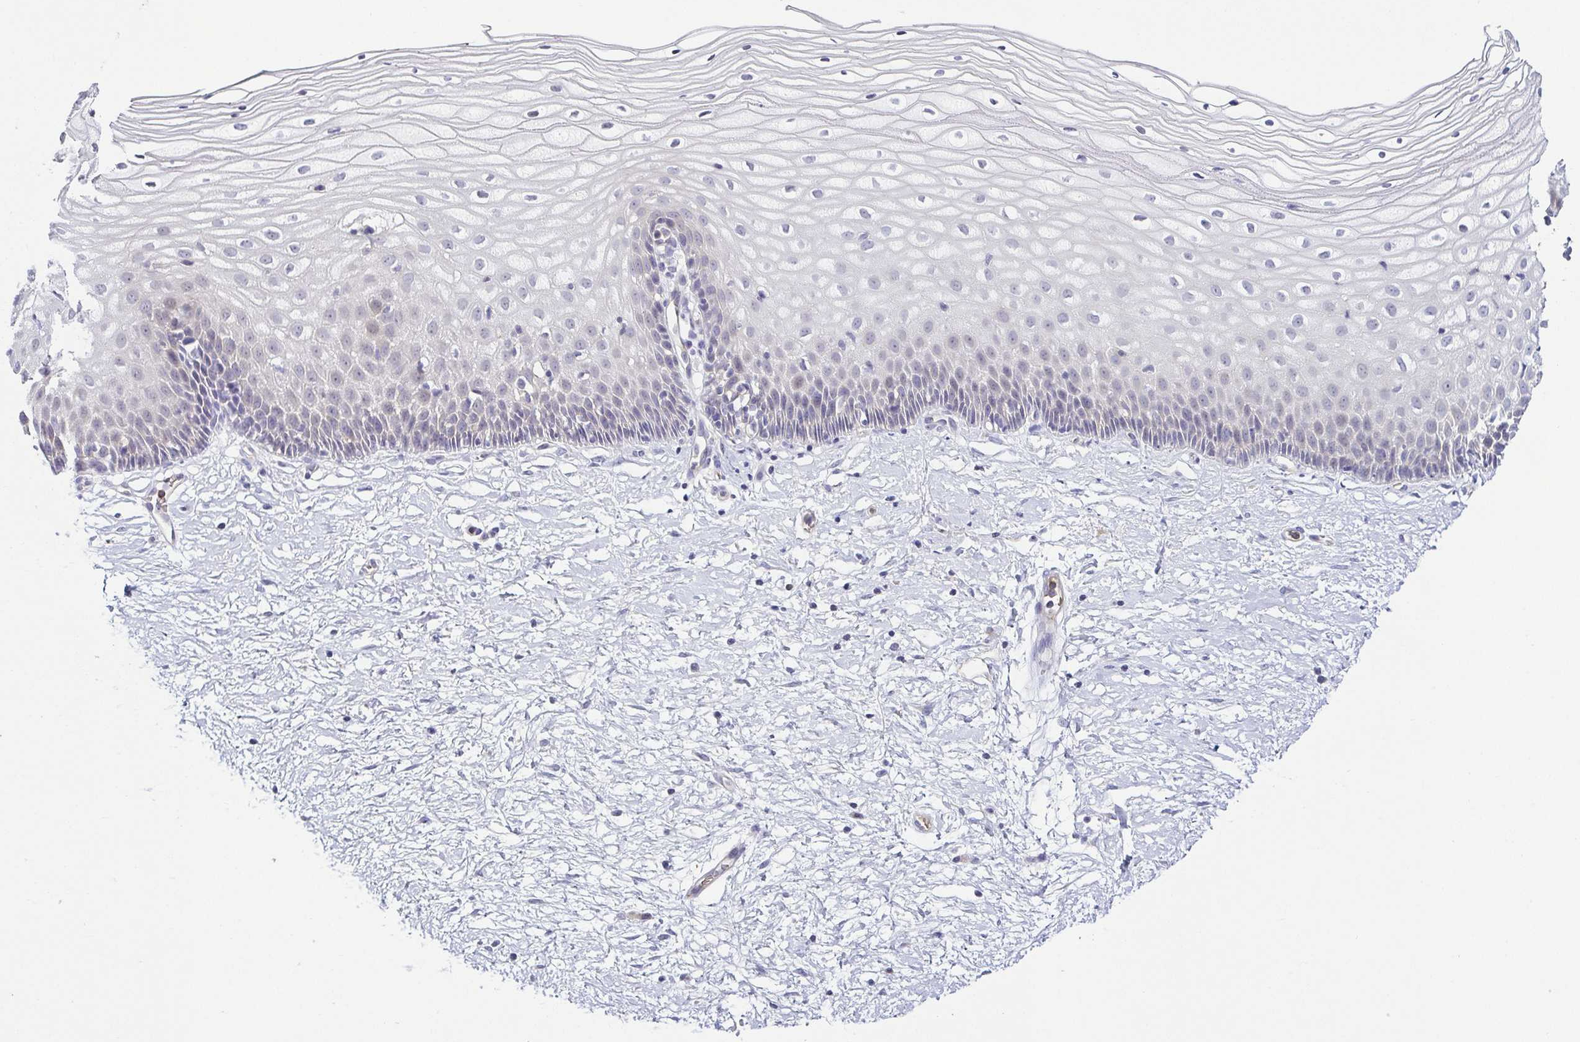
{"staining": {"intensity": "negative", "quantity": "none", "location": "none"}, "tissue": "cervix", "cell_type": "Glandular cells", "image_type": "normal", "snomed": [{"axis": "morphology", "description": "Normal tissue, NOS"}, {"axis": "topography", "description": "Cervix"}], "caption": "This histopathology image is of normal cervix stained with IHC to label a protein in brown with the nuclei are counter-stained blue. There is no staining in glandular cells.", "gene": "FAM162B", "patient": {"sex": "female", "age": 36}}